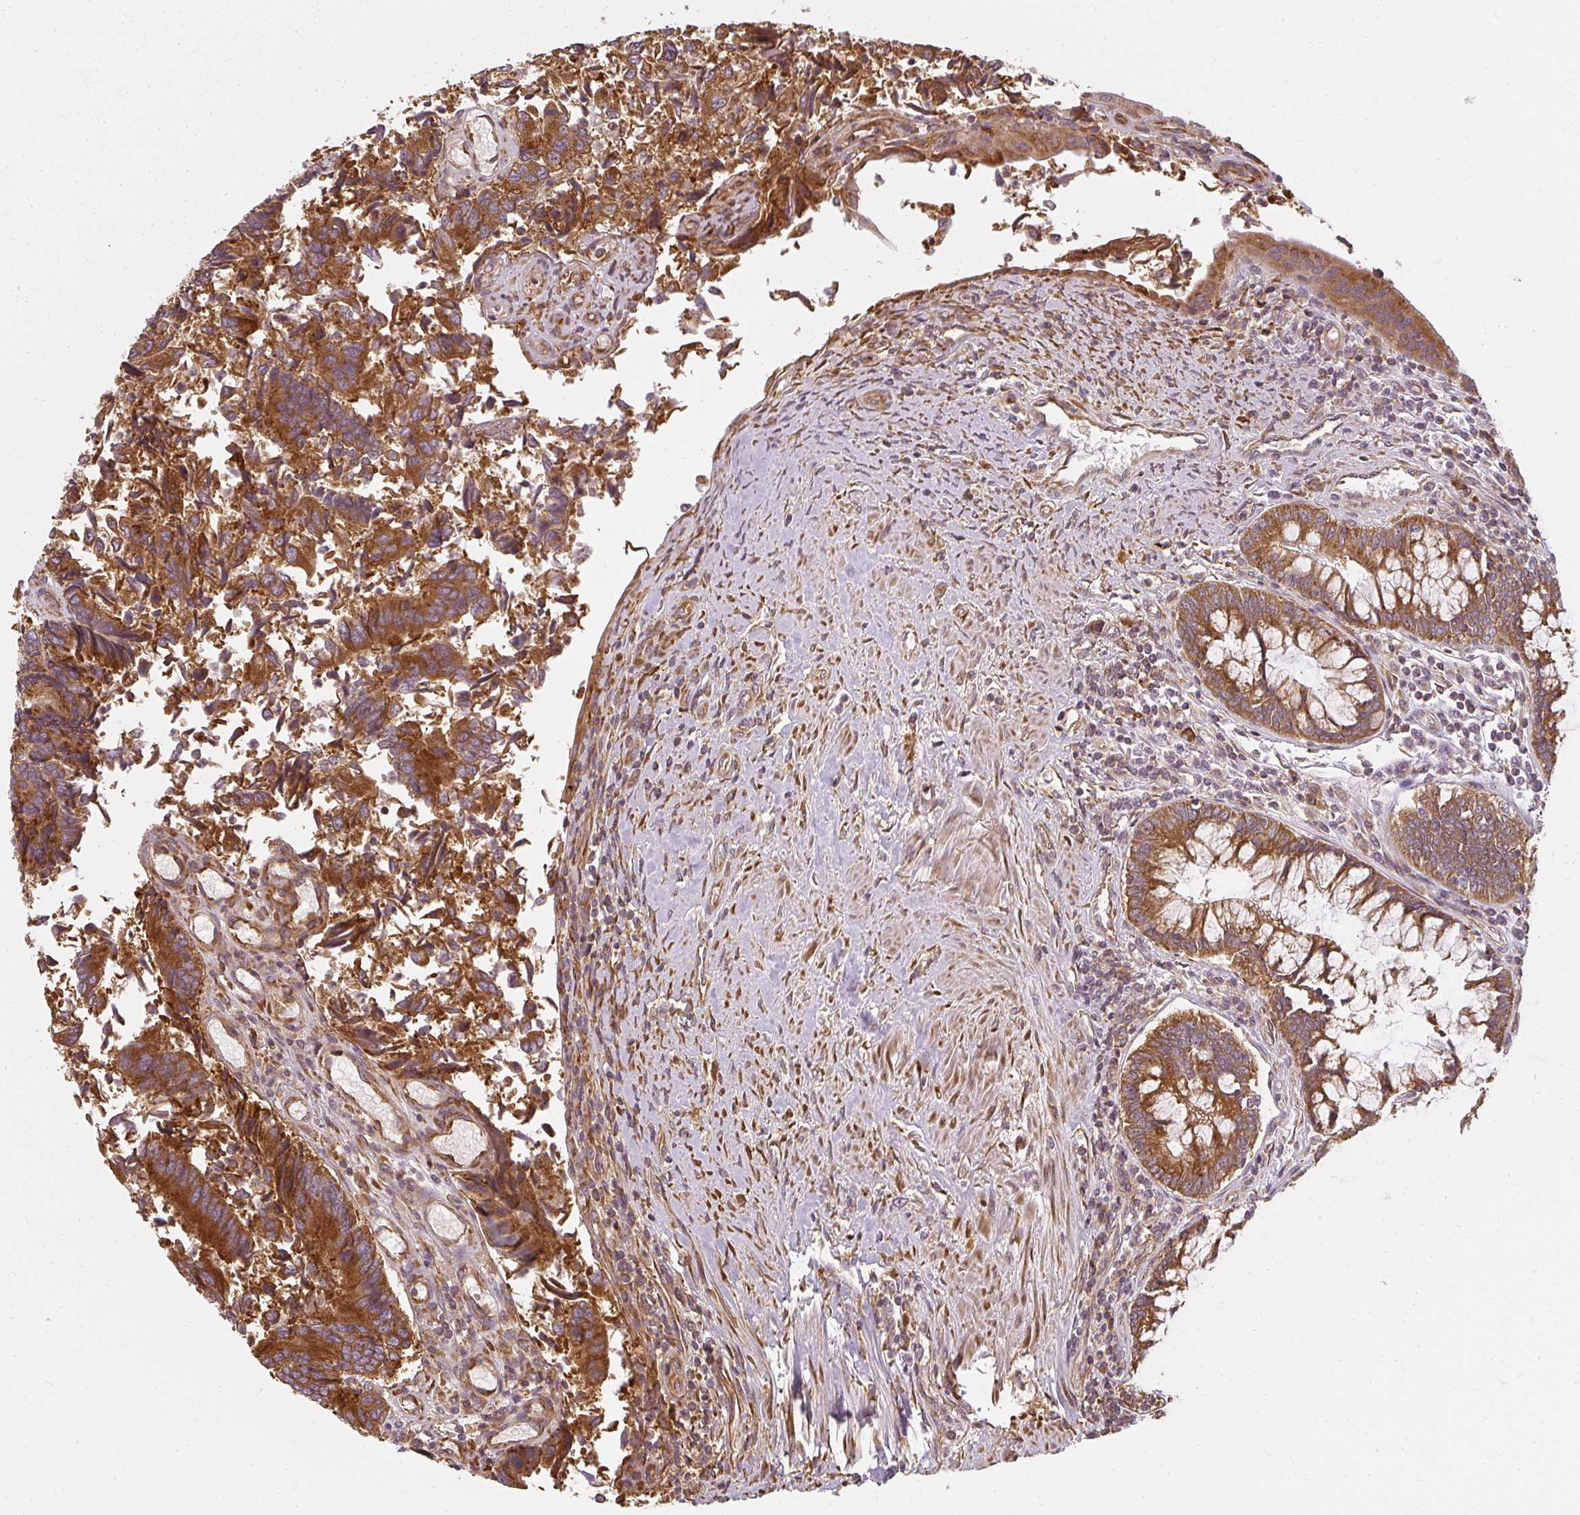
{"staining": {"intensity": "strong", "quantity": ">75%", "location": "cytoplasmic/membranous"}, "tissue": "colorectal cancer", "cell_type": "Tumor cells", "image_type": "cancer", "snomed": [{"axis": "morphology", "description": "Adenocarcinoma, NOS"}, {"axis": "topography", "description": "Colon"}], "caption": "DAB (3,3'-diaminobenzidine) immunohistochemical staining of adenocarcinoma (colorectal) shows strong cytoplasmic/membranous protein staining in approximately >75% of tumor cells.", "gene": "RPL24", "patient": {"sex": "female", "age": 67}}